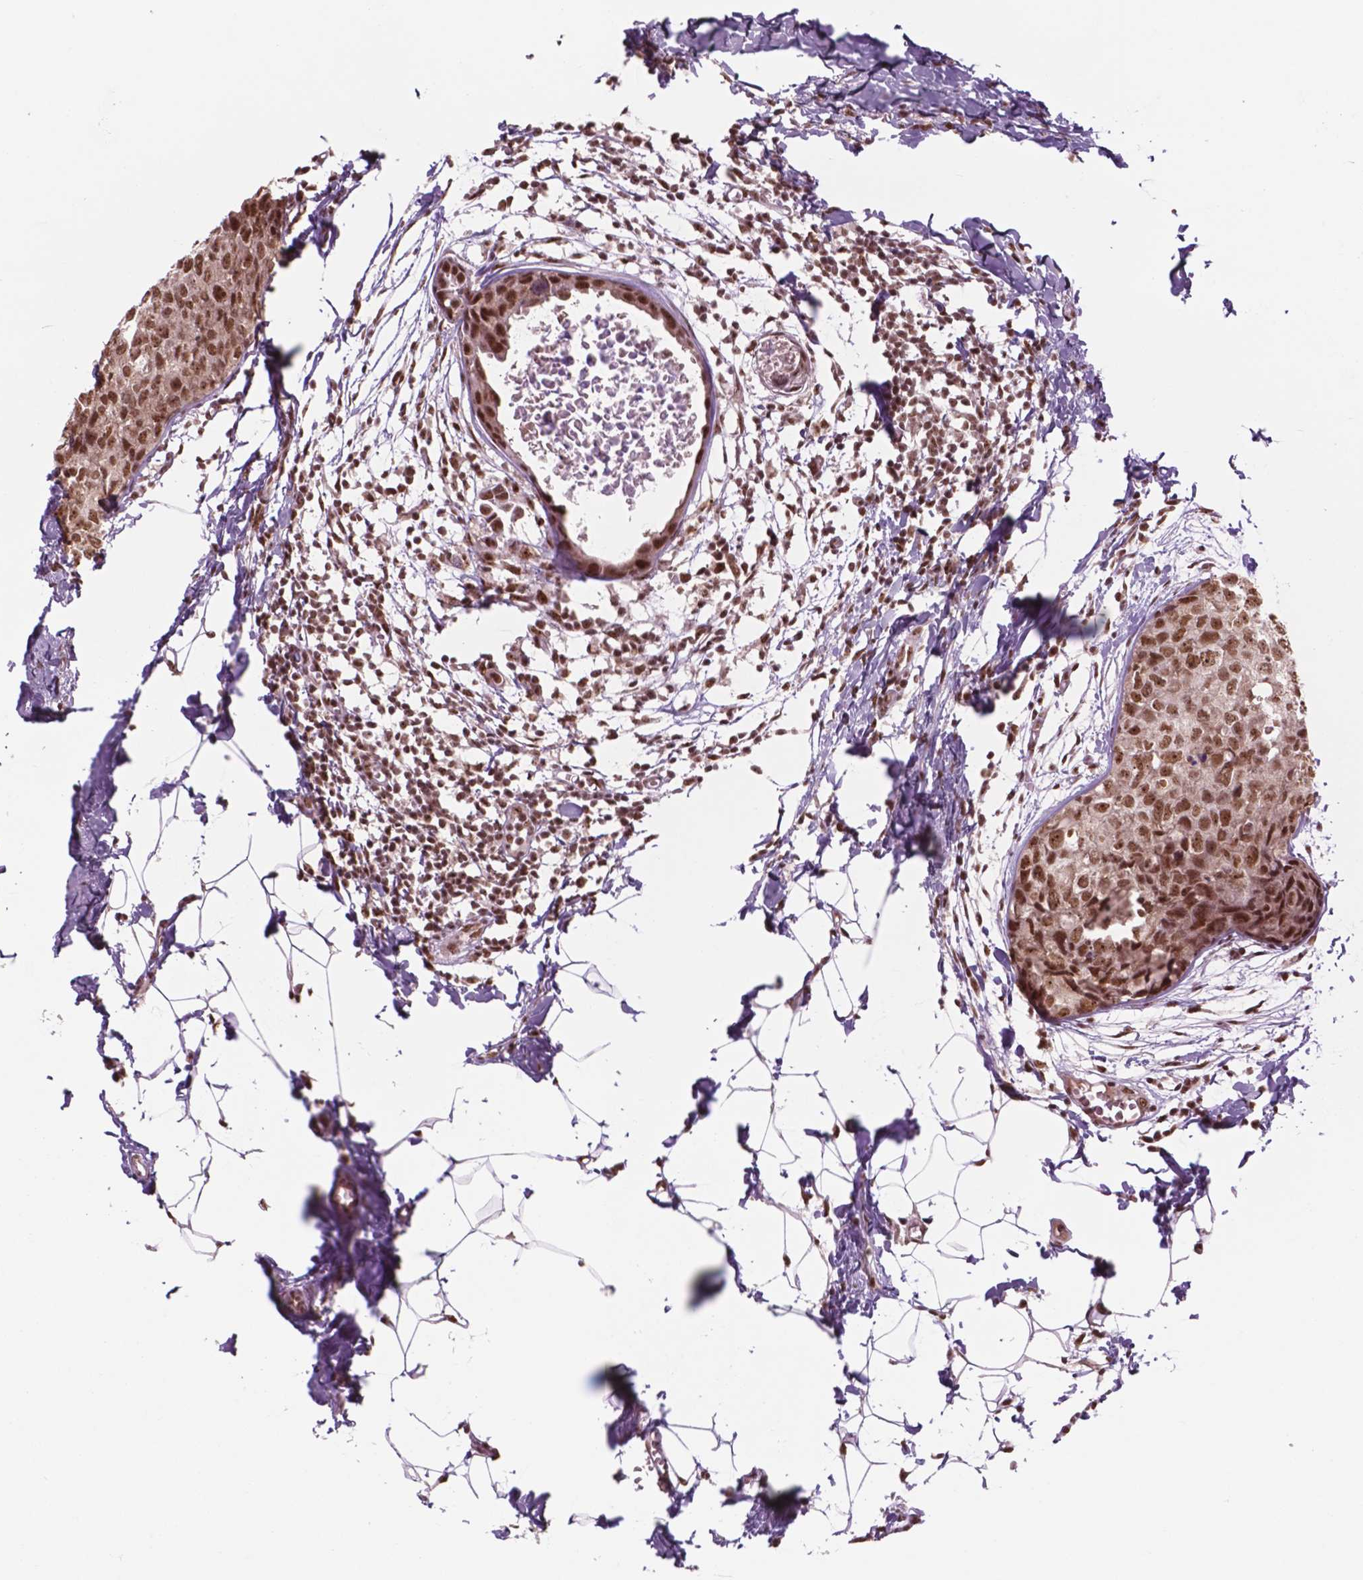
{"staining": {"intensity": "moderate", "quantity": ">75%", "location": "nuclear"}, "tissue": "breast cancer", "cell_type": "Tumor cells", "image_type": "cancer", "snomed": [{"axis": "morphology", "description": "Duct carcinoma"}, {"axis": "topography", "description": "Breast"}], "caption": "The image reveals staining of breast cancer (invasive ductal carcinoma), revealing moderate nuclear protein expression (brown color) within tumor cells.", "gene": "POLR2E", "patient": {"sex": "female", "age": 38}}